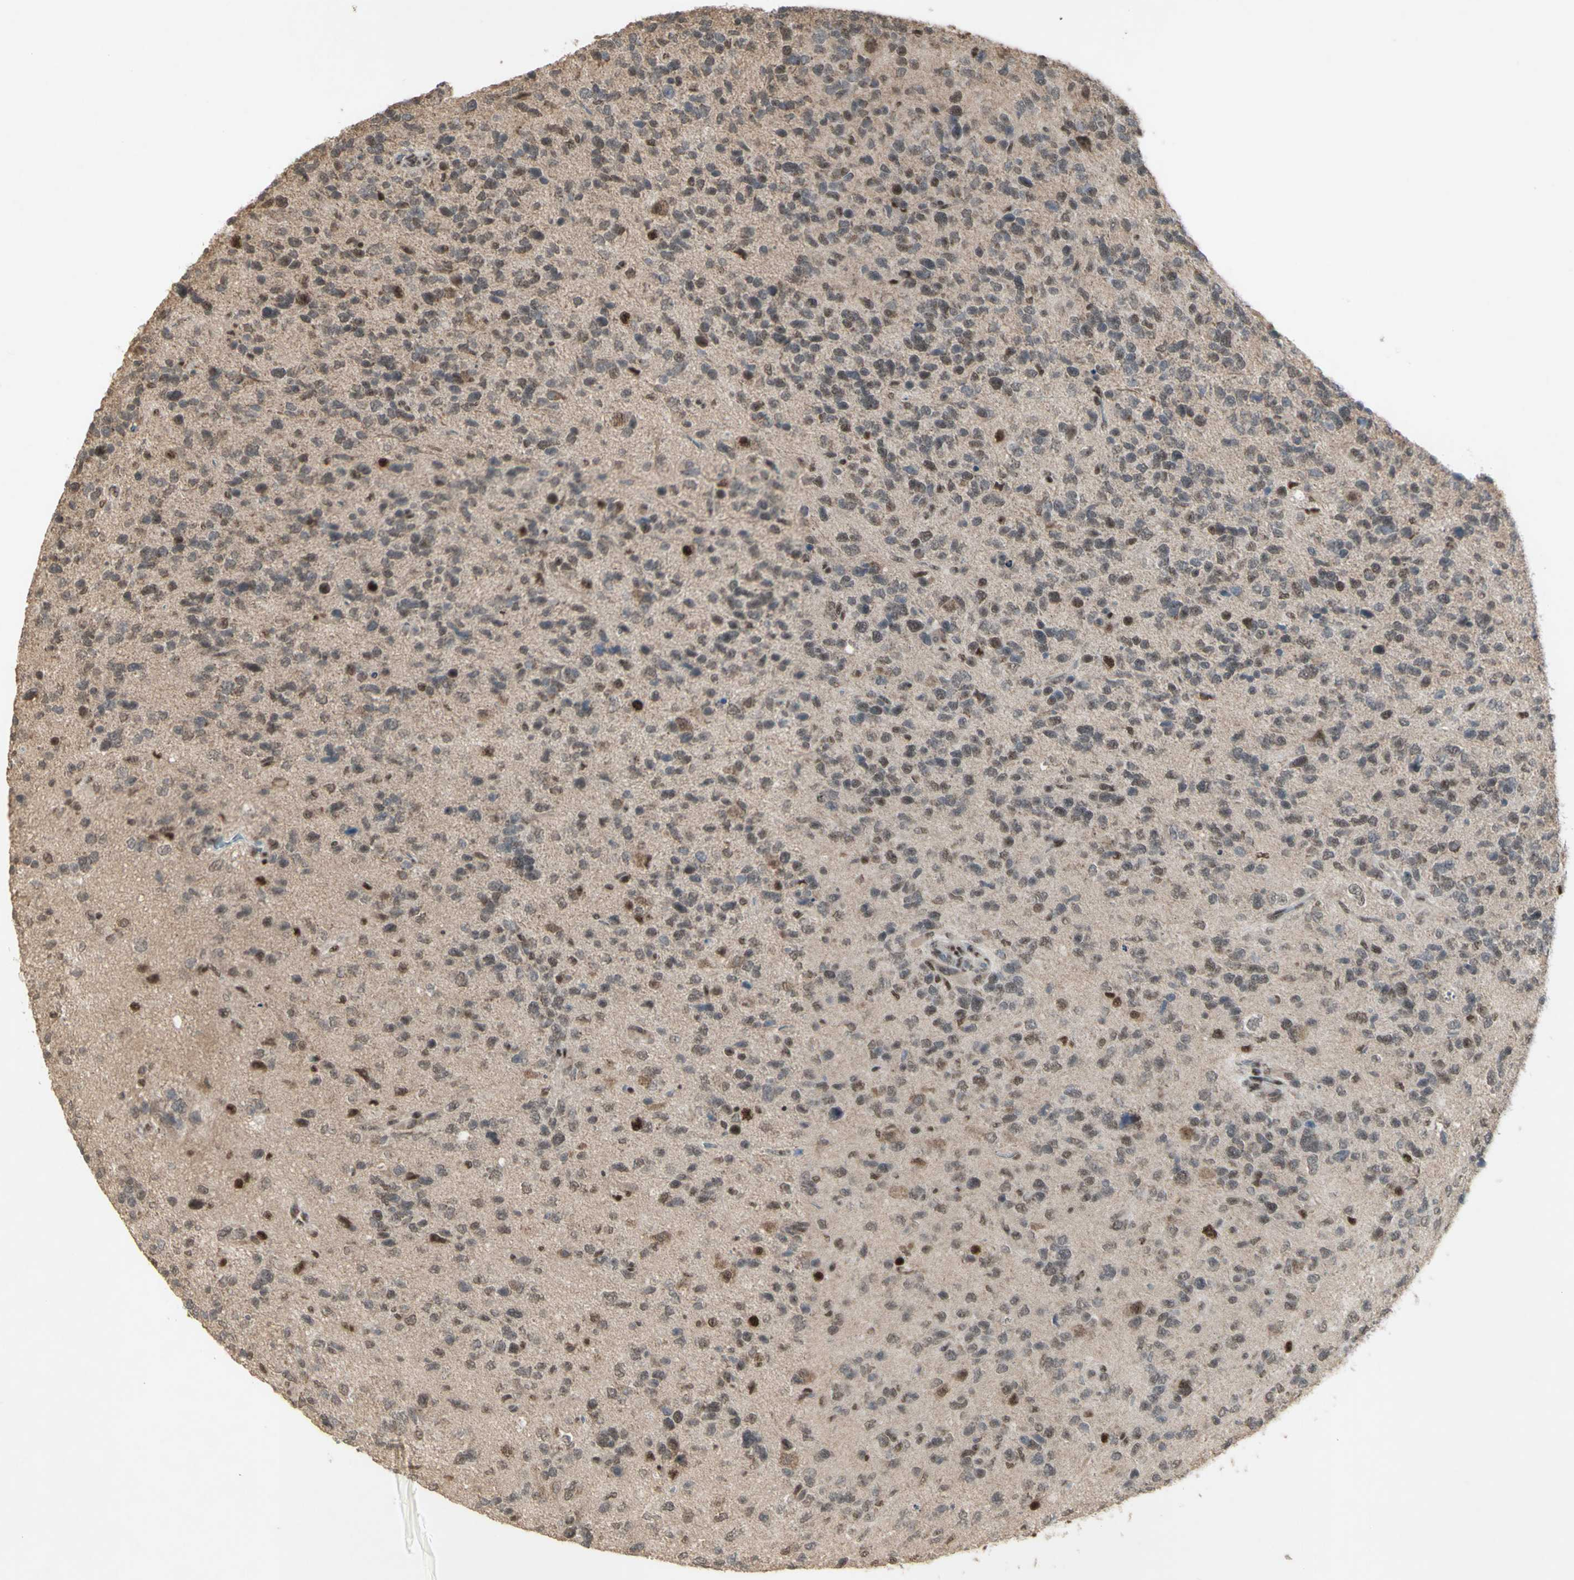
{"staining": {"intensity": "strong", "quantity": "<25%", "location": "nuclear"}, "tissue": "glioma", "cell_type": "Tumor cells", "image_type": "cancer", "snomed": [{"axis": "morphology", "description": "Glioma, malignant, High grade"}, {"axis": "topography", "description": "Brain"}], "caption": "This is an image of IHC staining of malignant high-grade glioma, which shows strong positivity in the nuclear of tumor cells.", "gene": "CCNT1", "patient": {"sex": "female", "age": 58}}